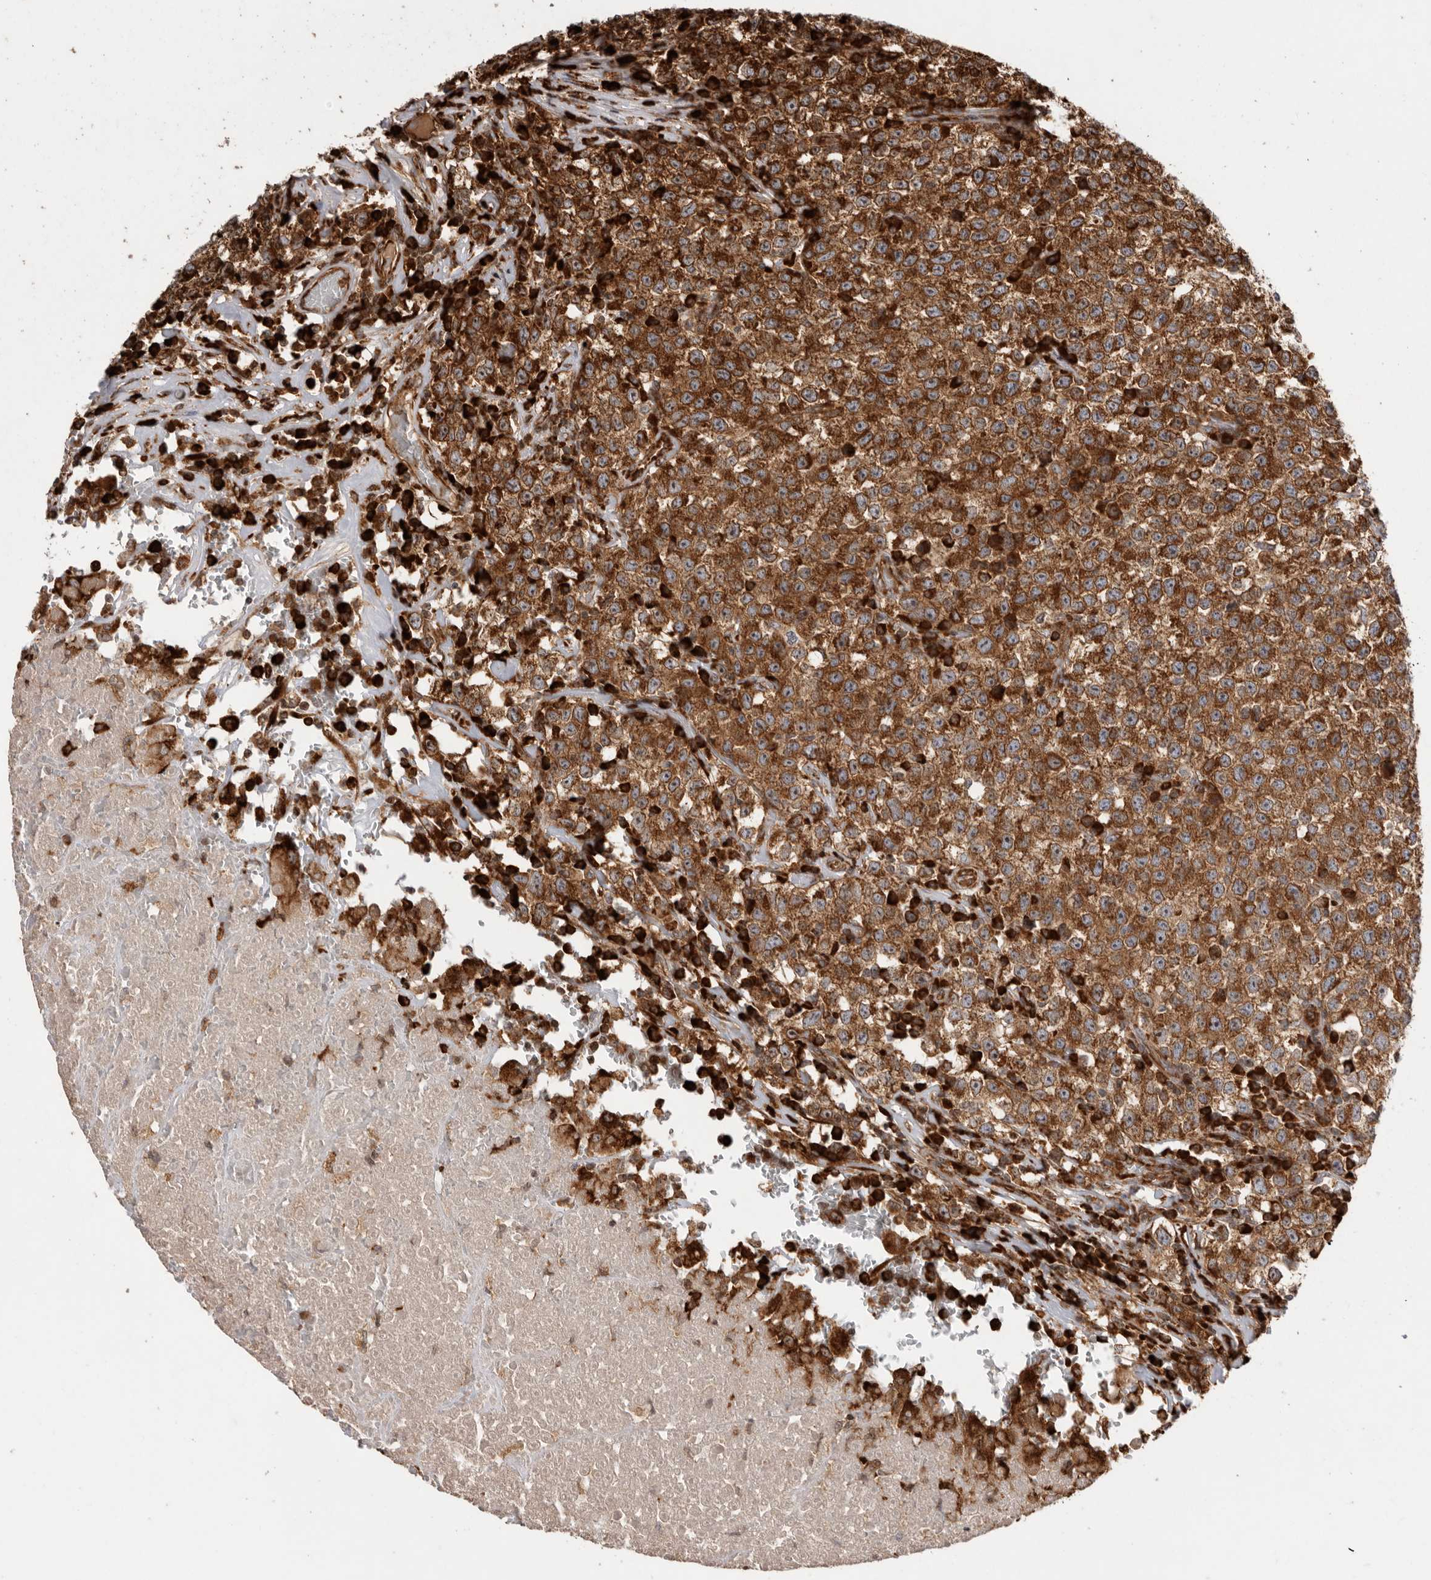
{"staining": {"intensity": "strong", "quantity": ">75%", "location": "cytoplasmic/membranous"}, "tissue": "testis cancer", "cell_type": "Tumor cells", "image_type": "cancer", "snomed": [{"axis": "morphology", "description": "Seminoma, NOS"}, {"axis": "topography", "description": "Testis"}], "caption": "Immunohistochemical staining of testis cancer (seminoma) displays high levels of strong cytoplasmic/membranous staining in approximately >75% of tumor cells. Using DAB (brown) and hematoxylin (blue) stains, captured at high magnification using brightfield microscopy.", "gene": "FZD3", "patient": {"sex": "male", "age": 22}}